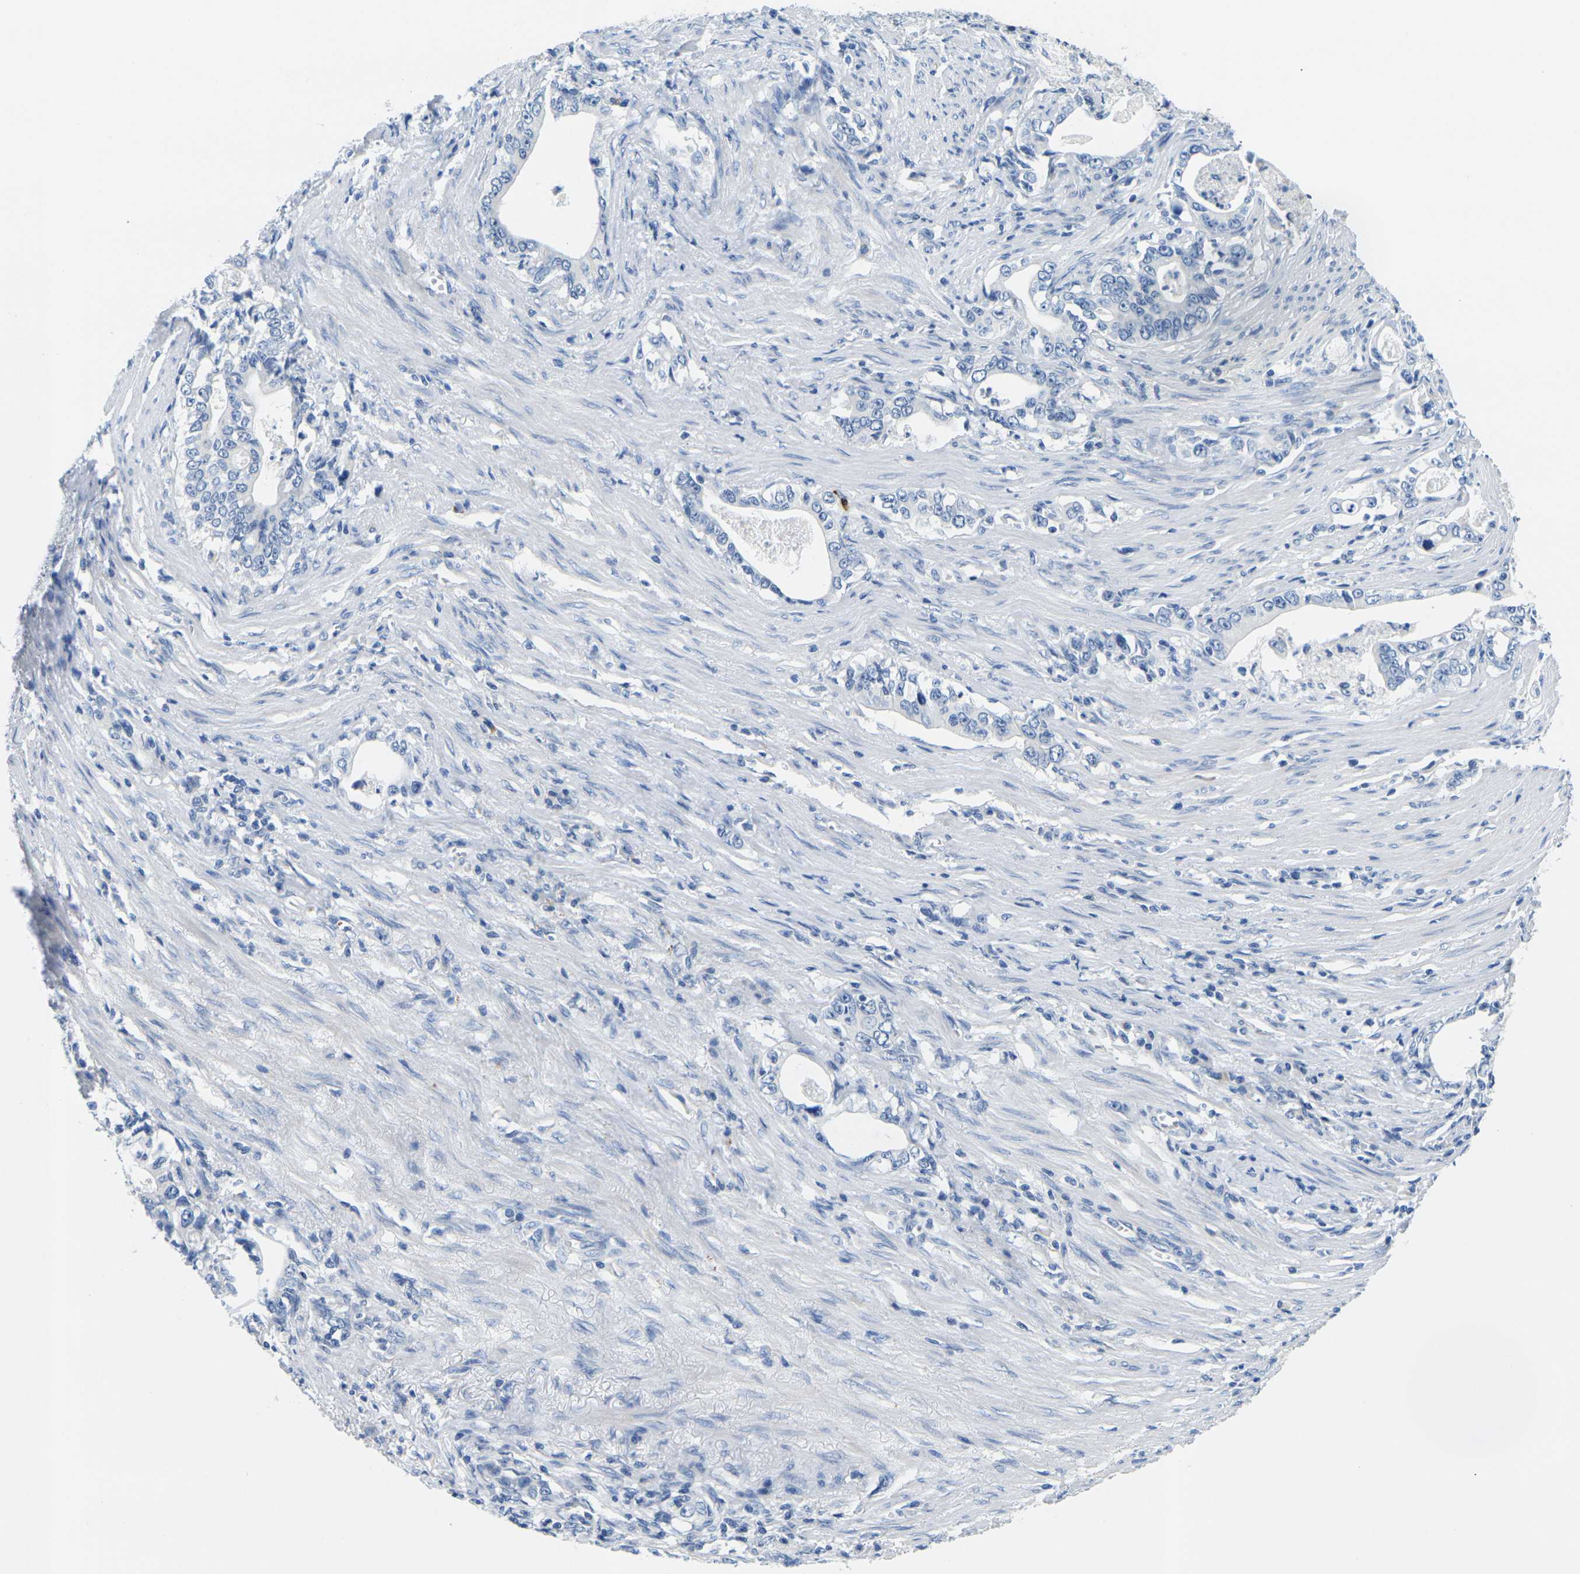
{"staining": {"intensity": "negative", "quantity": "none", "location": "none"}, "tissue": "stomach cancer", "cell_type": "Tumor cells", "image_type": "cancer", "snomed": [{"axis": "morphology", "description": "Adenocarcinoma, NOS"}, {"axis": "topography", "description": "Stomach, lower"}], "caption": "IHC of human adenocarcinoma (stomach) demonstrates no expression in tumor cells.", "gene": "GPR15", "patient": {"sex": "female", "age": 72}}